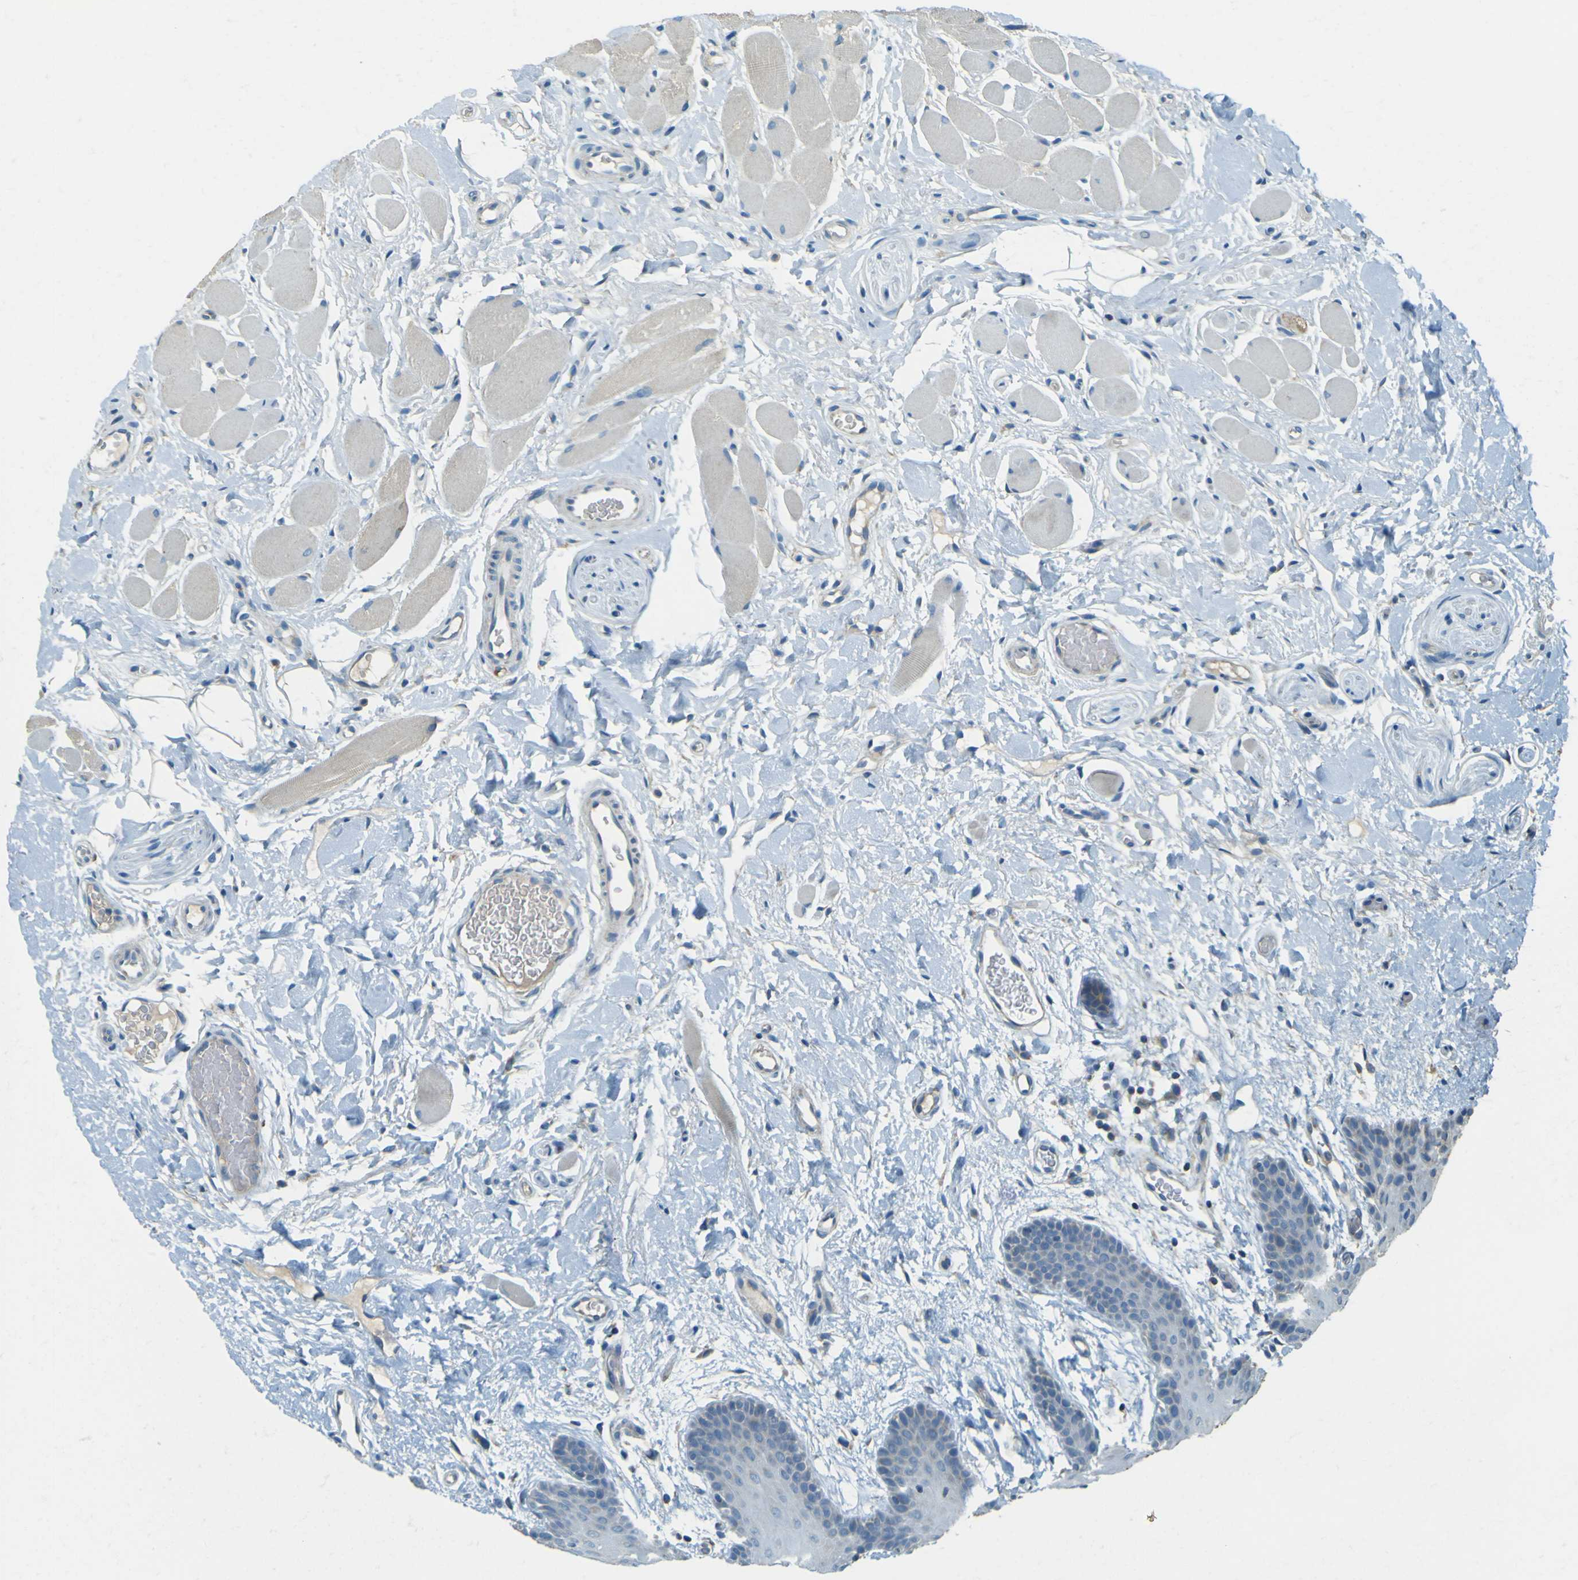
{"staining": {"intensity": "negative", "quantity": "none", "location": "none"}, "tissue": "oral mucosa", "cell_type": "Squamous epithelial cells", "image_type": "normal", "snomed": [{"axis": "morphology", "description": "Normal tissue, NOS"}, {"axis": "topography", "description": "Oral tissue"}], "caption": "An immunohistochemistry micrograph of benign oral mucosa is shown. There is no staining in squamous epithelial cells of oral mucosa. Brightfield microscopy of immunohistochemistry (IHC) stained with DAB (3,3'-diaminobenzidine) (brown) and hematoxylin (blue), captured at high magnification.", "gene": "FKTN", "patient": {"sex": "male", "age": 54}}